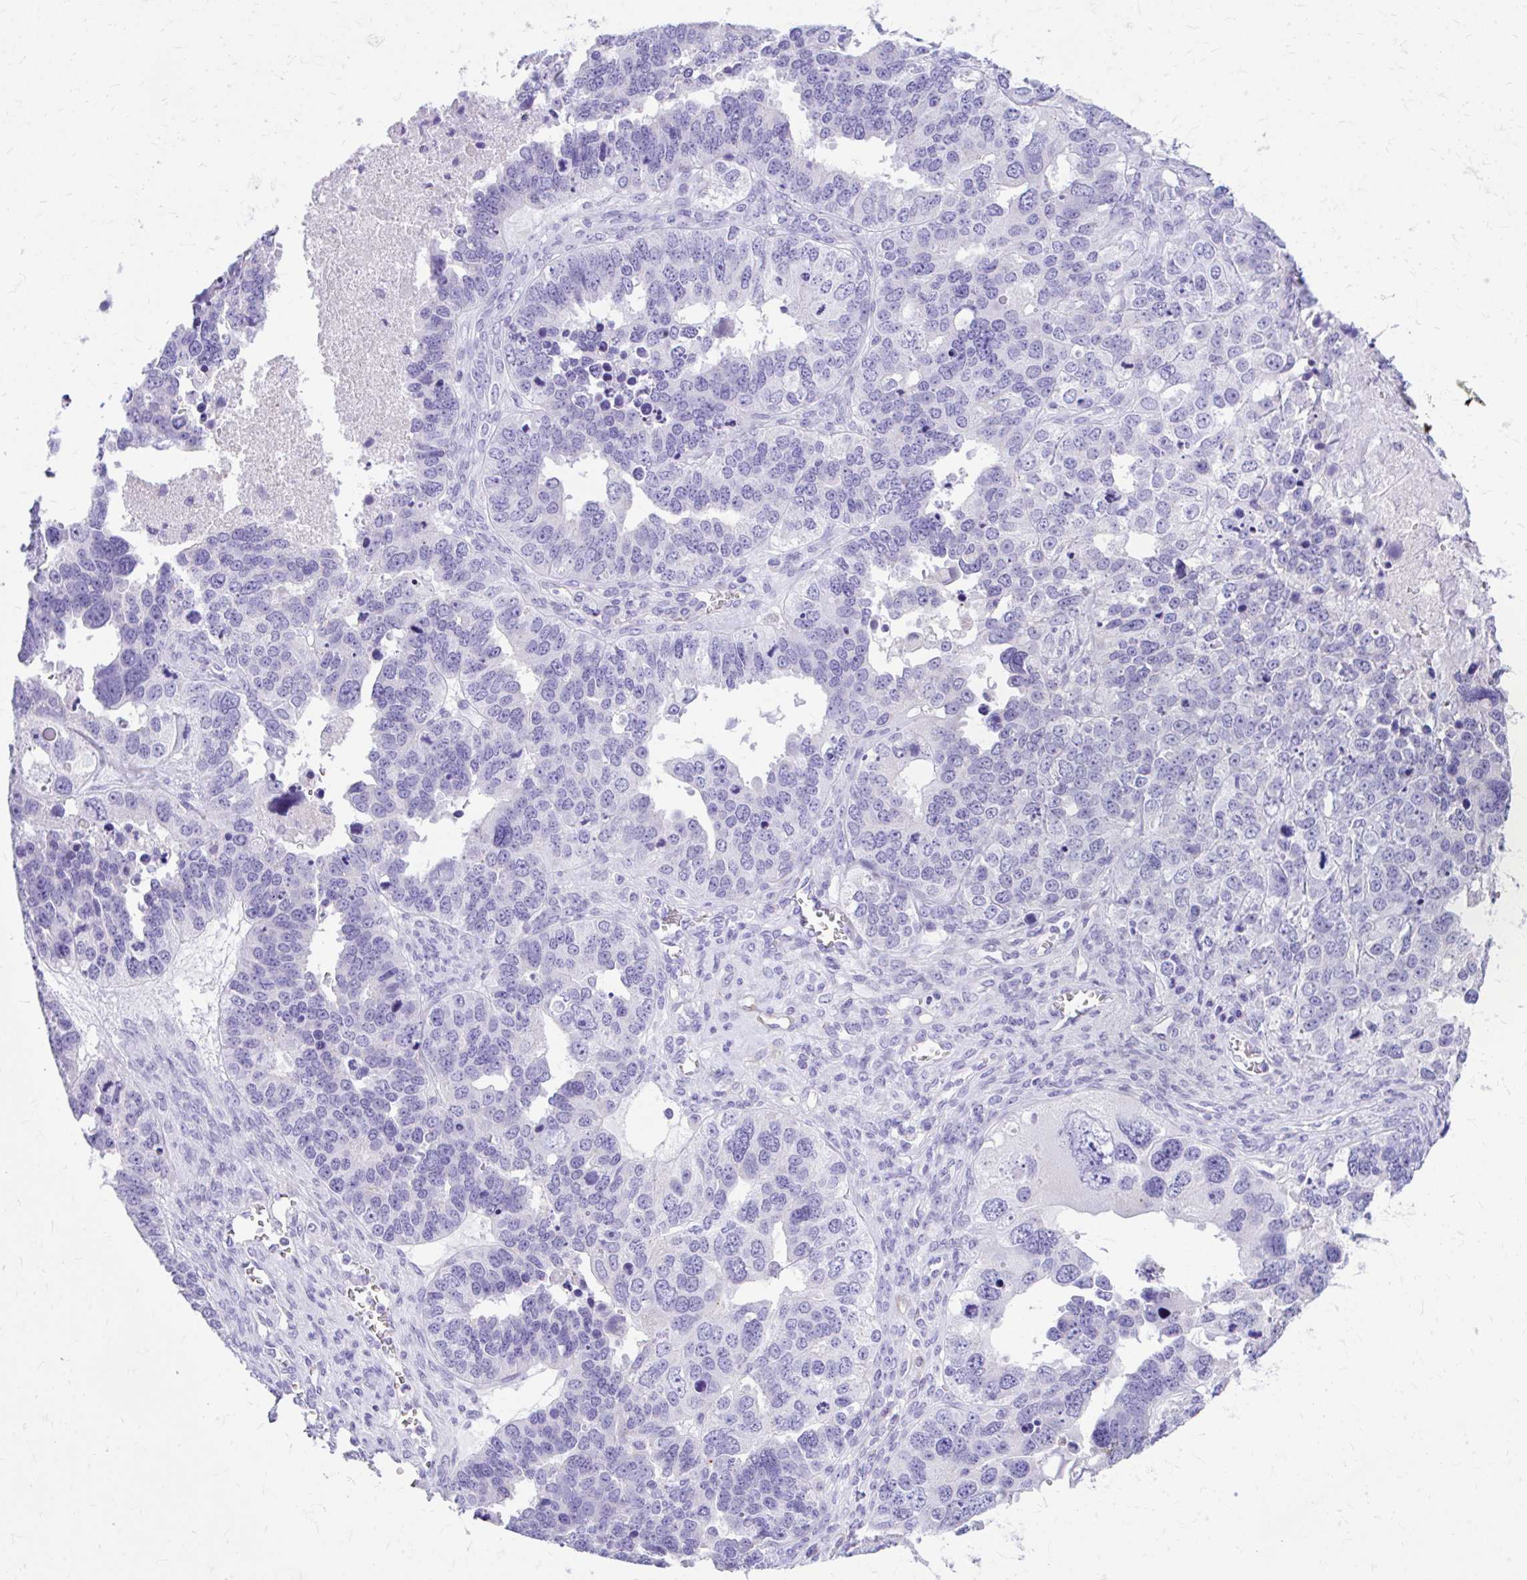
{"staining": {"intensity": "negative", "quantity": "none", "location": "none"}, "tissue": "ovarian cancer", "cell_type": "Tumor cells", "image_type": "cancer", "snomed": [{"axis": "morphology", "description": "Cystadenocarcinoma, serous, NOS"}, {"axis": "topography", "description": "Ovary"}], "caption": "Immunohistochemical staining of ovarian cancer (serous cystadenocarcinoma) demonstrates no significant staining in tumor cells.", "gene": "KRIT1", "patient": {"sex": "female", "age": 76}}